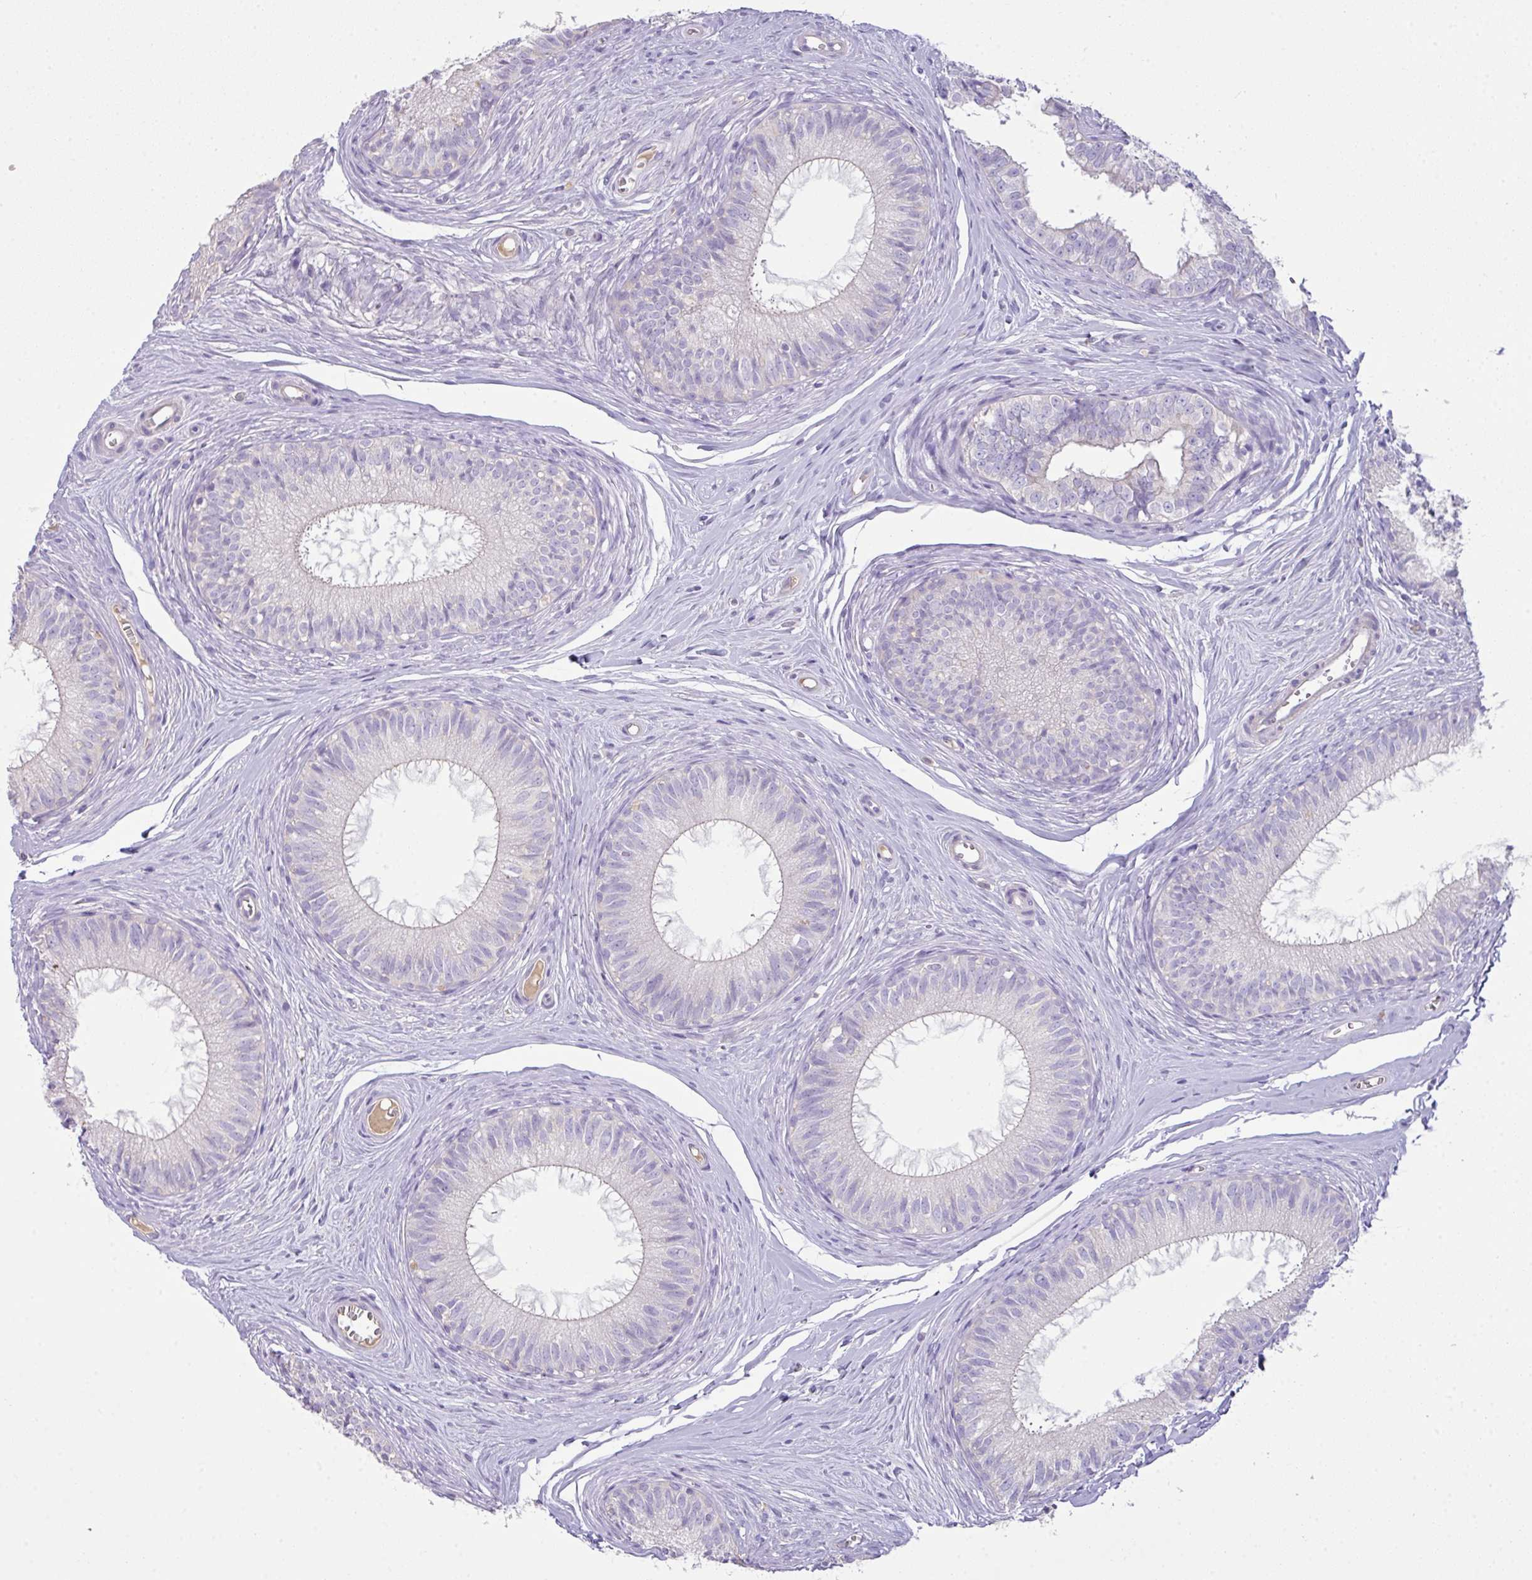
{"staining": {"intensity": "negative", "quantity": "none", "location": "none"}, "tissue": "epididymis", "cell_type": "Glandular cells", "image_type": "normal", "snomed": [{"axis": "morphology", "description": "Normal tissue, NOS"}, {"axis": "topography", "description": "Epididymis"}], "caption": "Glandular cells show no significant staining in unremarkable epididymis. (Brightfield microscopy of DAB (3,3'-diaminobenzidine) IHC at high magnification).", "gene": "OR6C6", "patient": {"sex": "male", "age": 25}}